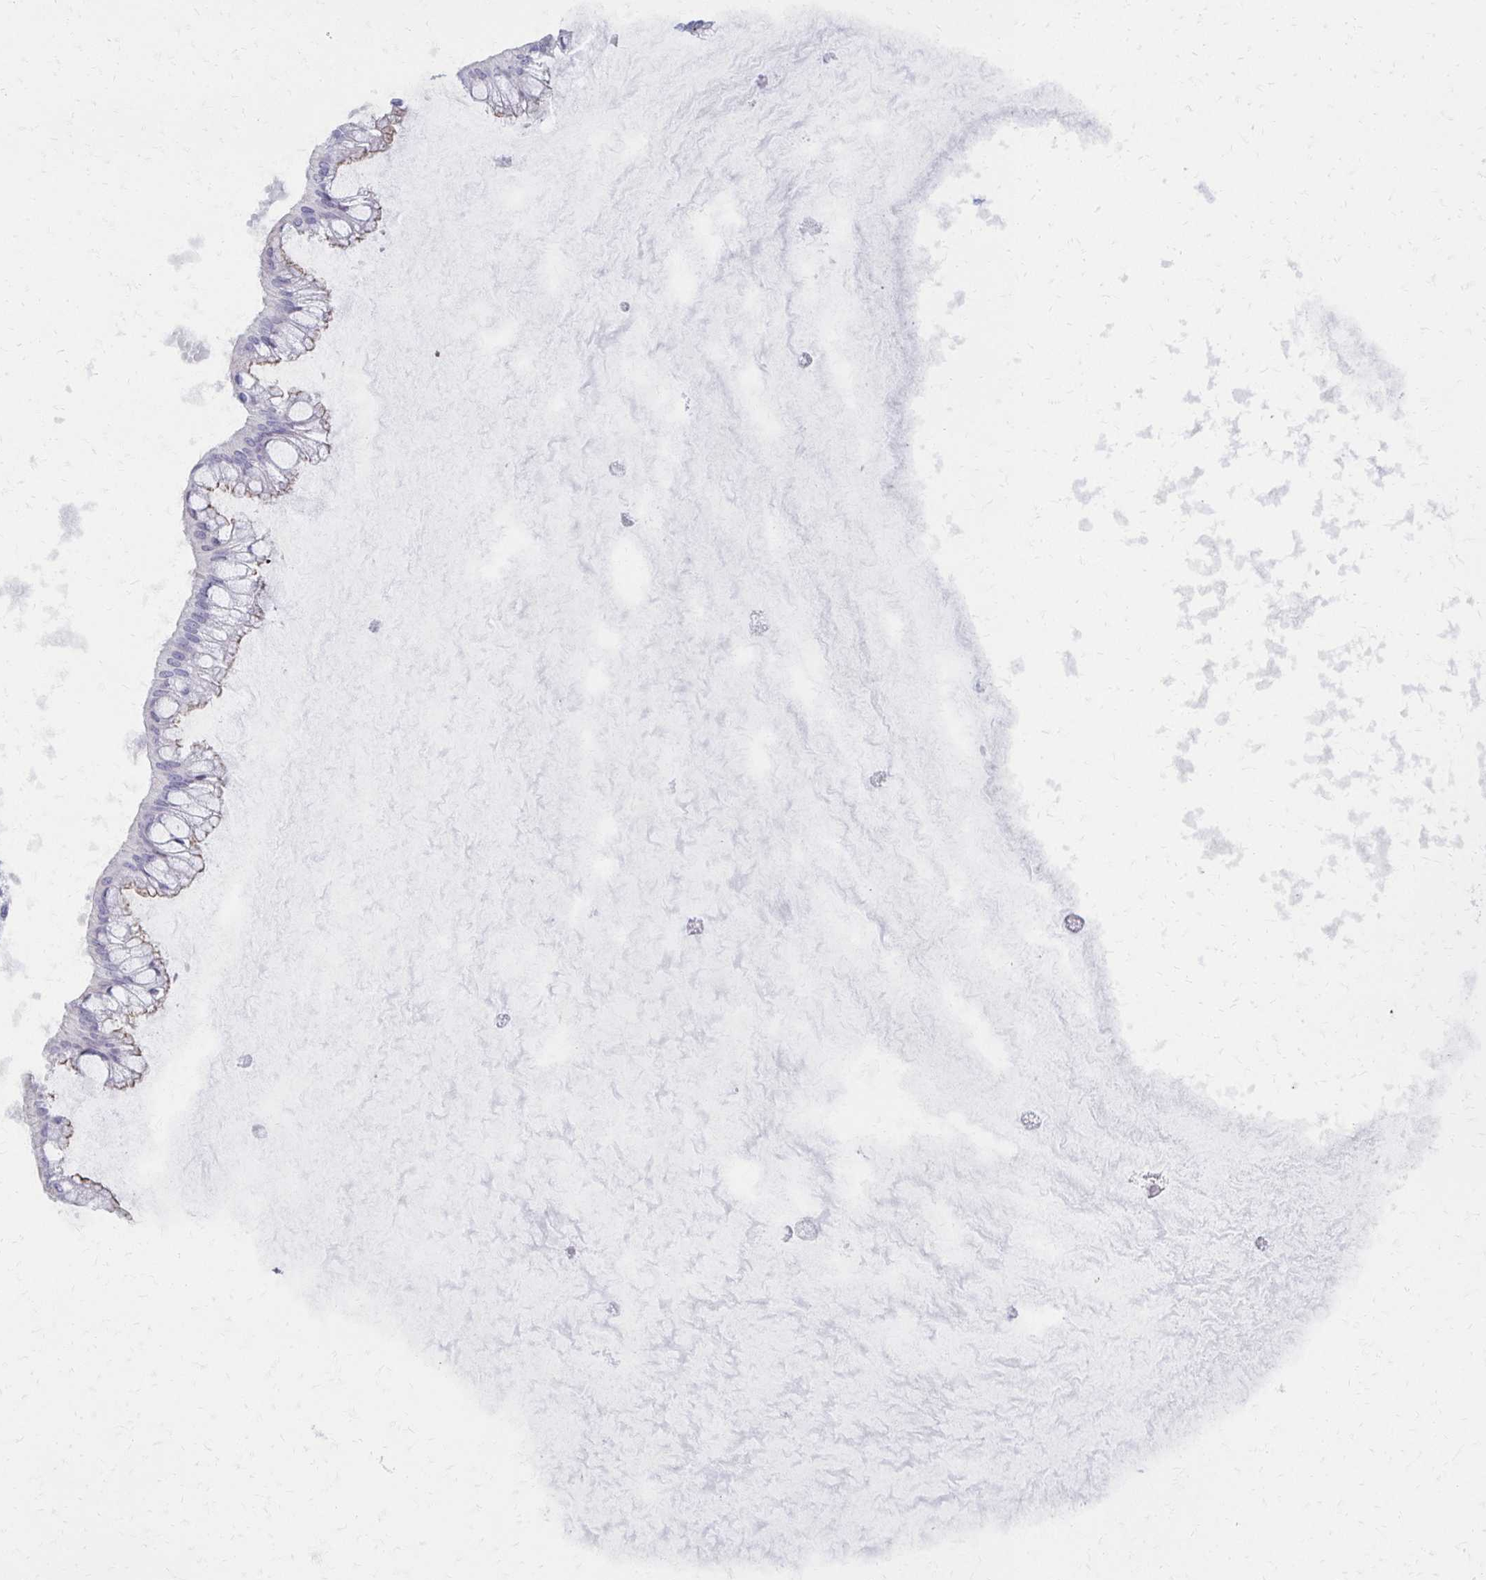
{"staining": {"intensity": "negative", "quantity": "none", "location": "none"}, "tissue": "ovarian cancer", "cell_type": "Tumor cells", "image_type": "cancer", "snomed": [{"axis": "morphology", "description": "Cystadenocarcinoma, mucinous, NOS"}, {"axis": "topography", "description": "Ovary"}], "caption": "An image of human ovarian cancer (mucinous cystadenocarcinoma) is negative for staining in tumor cells.", "gene": "MORC4", "patient": {"sex": "female", "age": 73}}